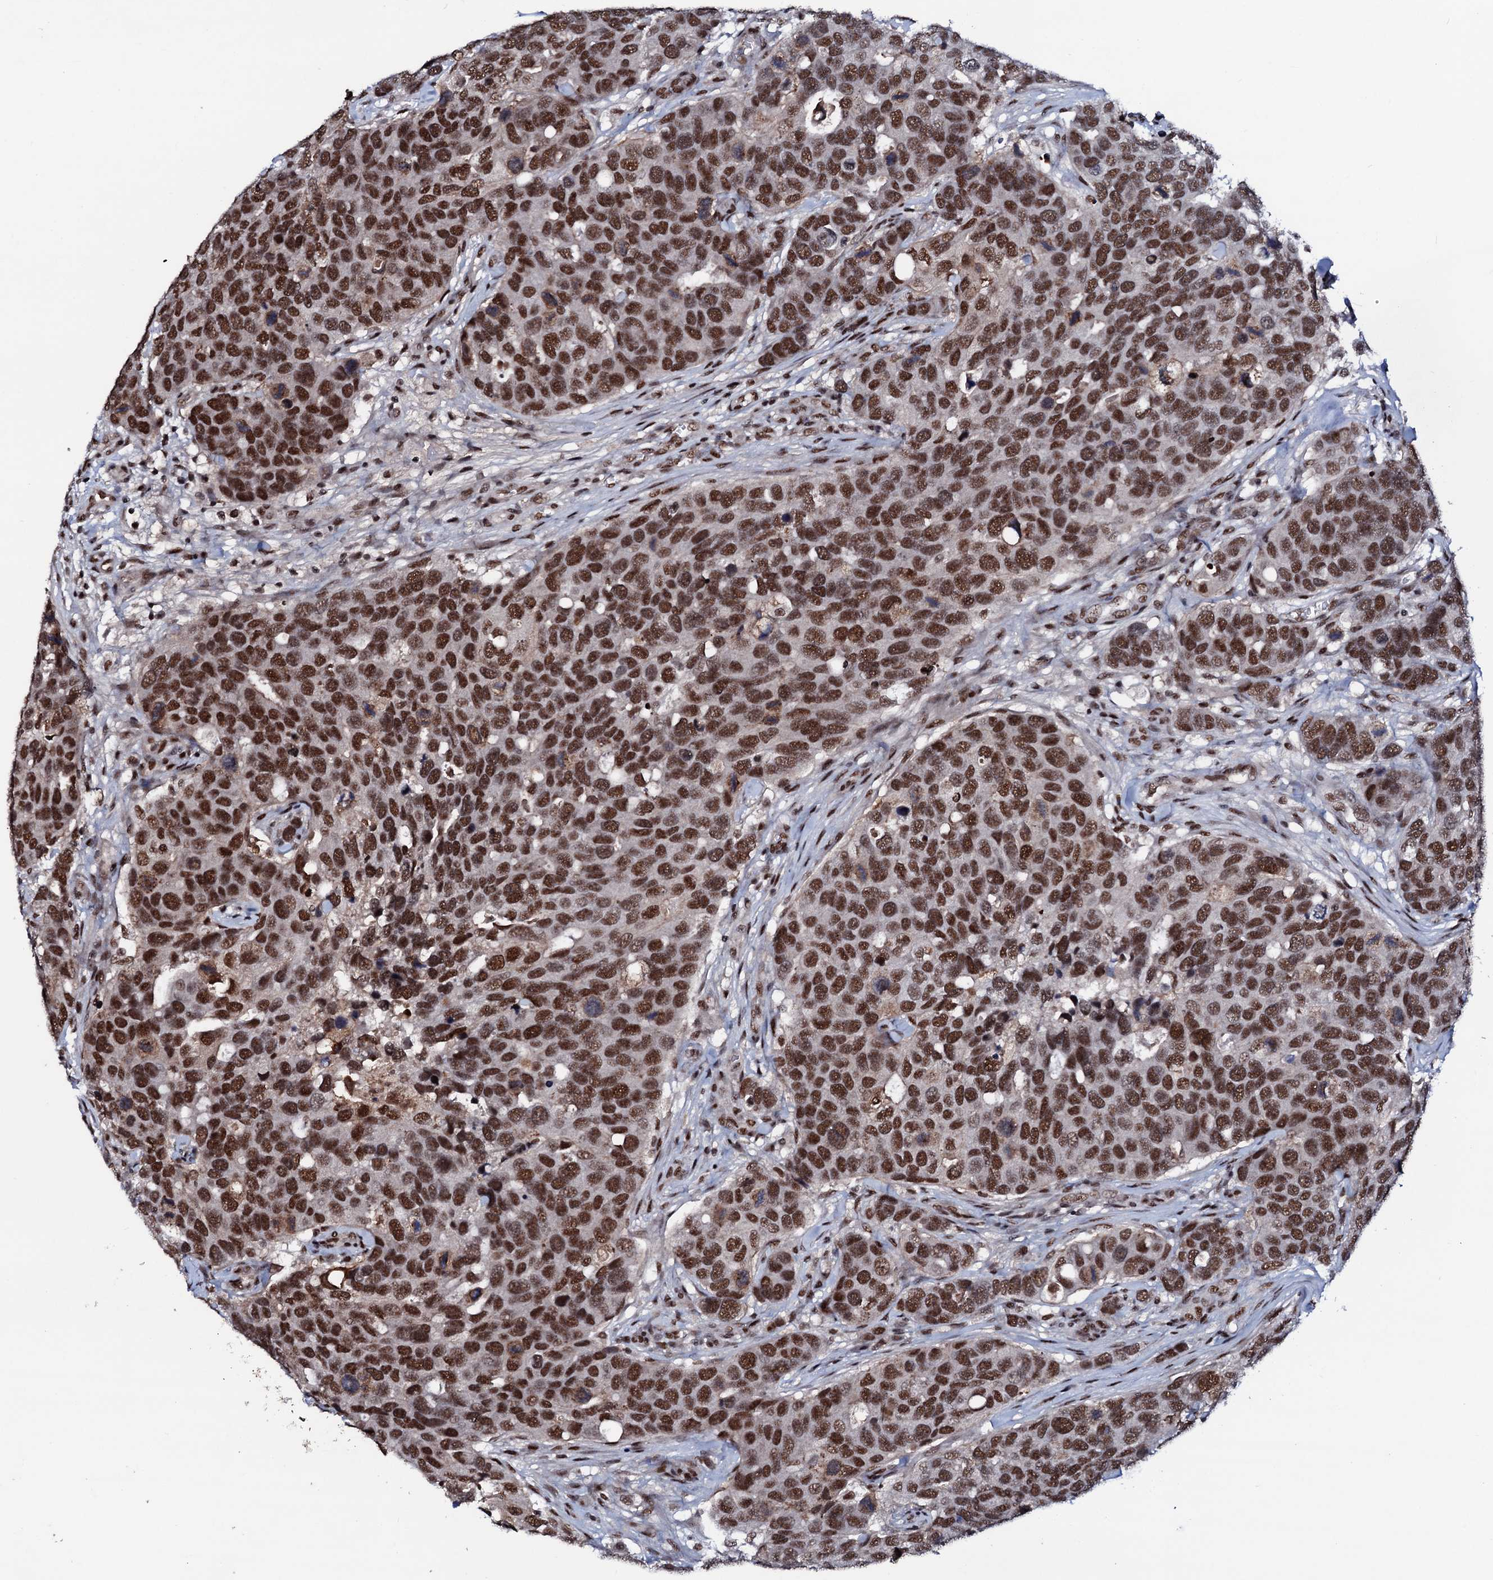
{"staining": {"intensity": "strong", "quantity": ">75%", "location": "nuclear"}, "tissue": "breast cancer", "cell_type": "Tumor cells", "image_type": "cancer", "snomed": [{"axis": "morphology", "description": "Duct carcinoma"}, {"axis": "topography", "description": "Breast"}], "caption": "Protein expression analysis of human breast invasive ductal carcinoma reveals strong nuclear expression in about >75% of tumor cells. (IHC, brightfield microscopy, high magnification).", "gene": "PRPF18", "patient": {"sex": "female", "age": 83}}